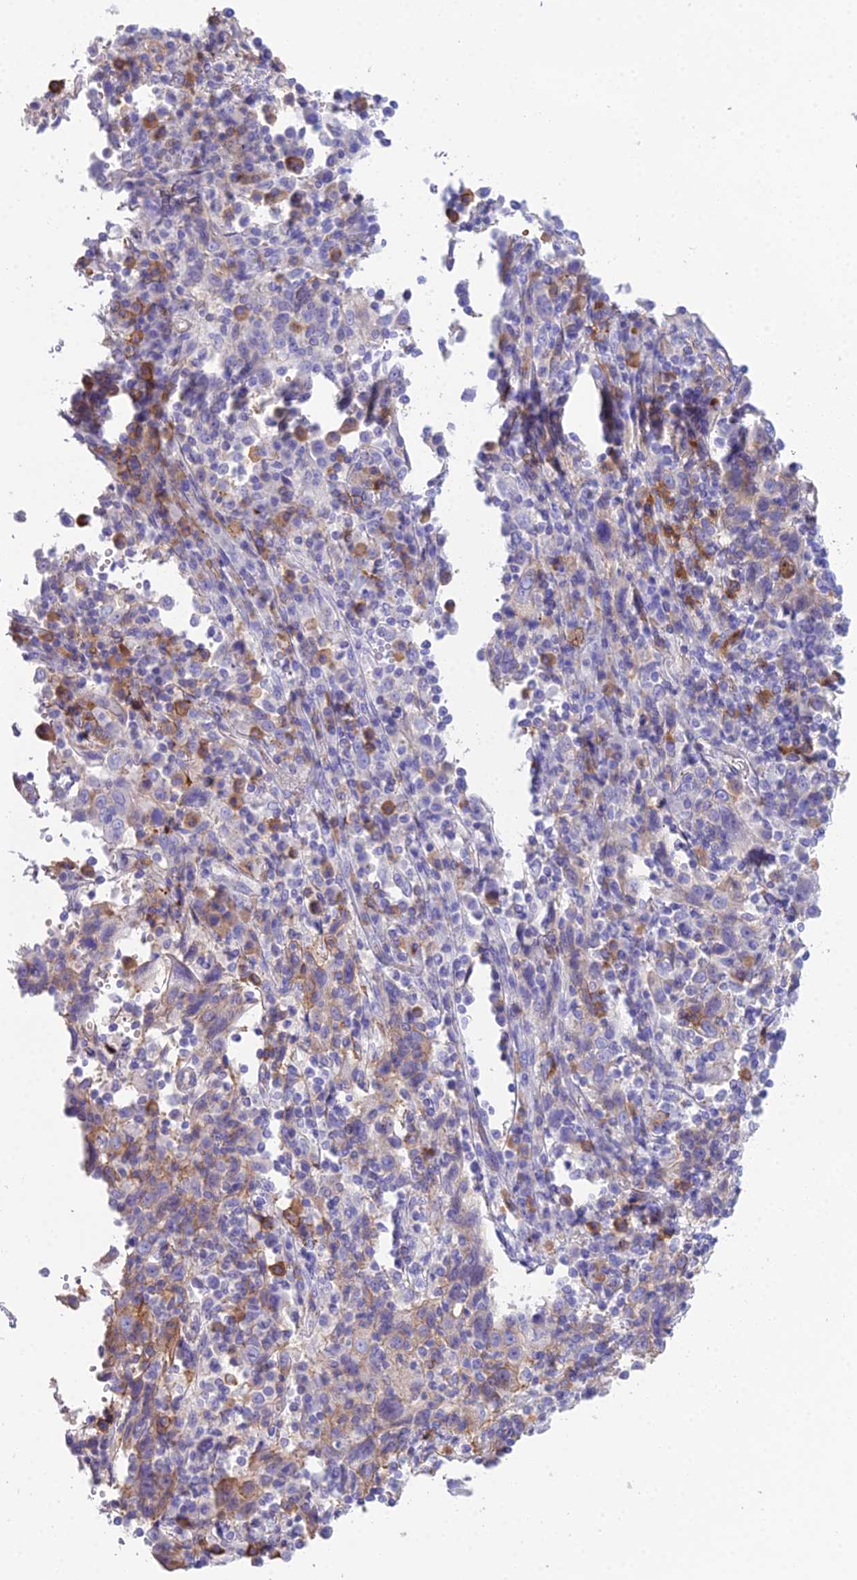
{"staining": {"intensity": "negative", "quantity": "none", "location": "none"}, "tissue": "cervical cancer", "cell_type": "Tumor cells", "image_type": "cancer", "snomed": [{"axis": "morphology", "description": "Squamous cell carcinoma, NOS"}, {"axis": "topography", "description": "Cervix"}], "caption": "Squamous cell carcinoma (cervical) stained for a protein using immunohistochemistry (IHC) shows no positivity tumor cells.", "gene": "OR1Q1", "patient": {"sex": "female", "age": 46}}